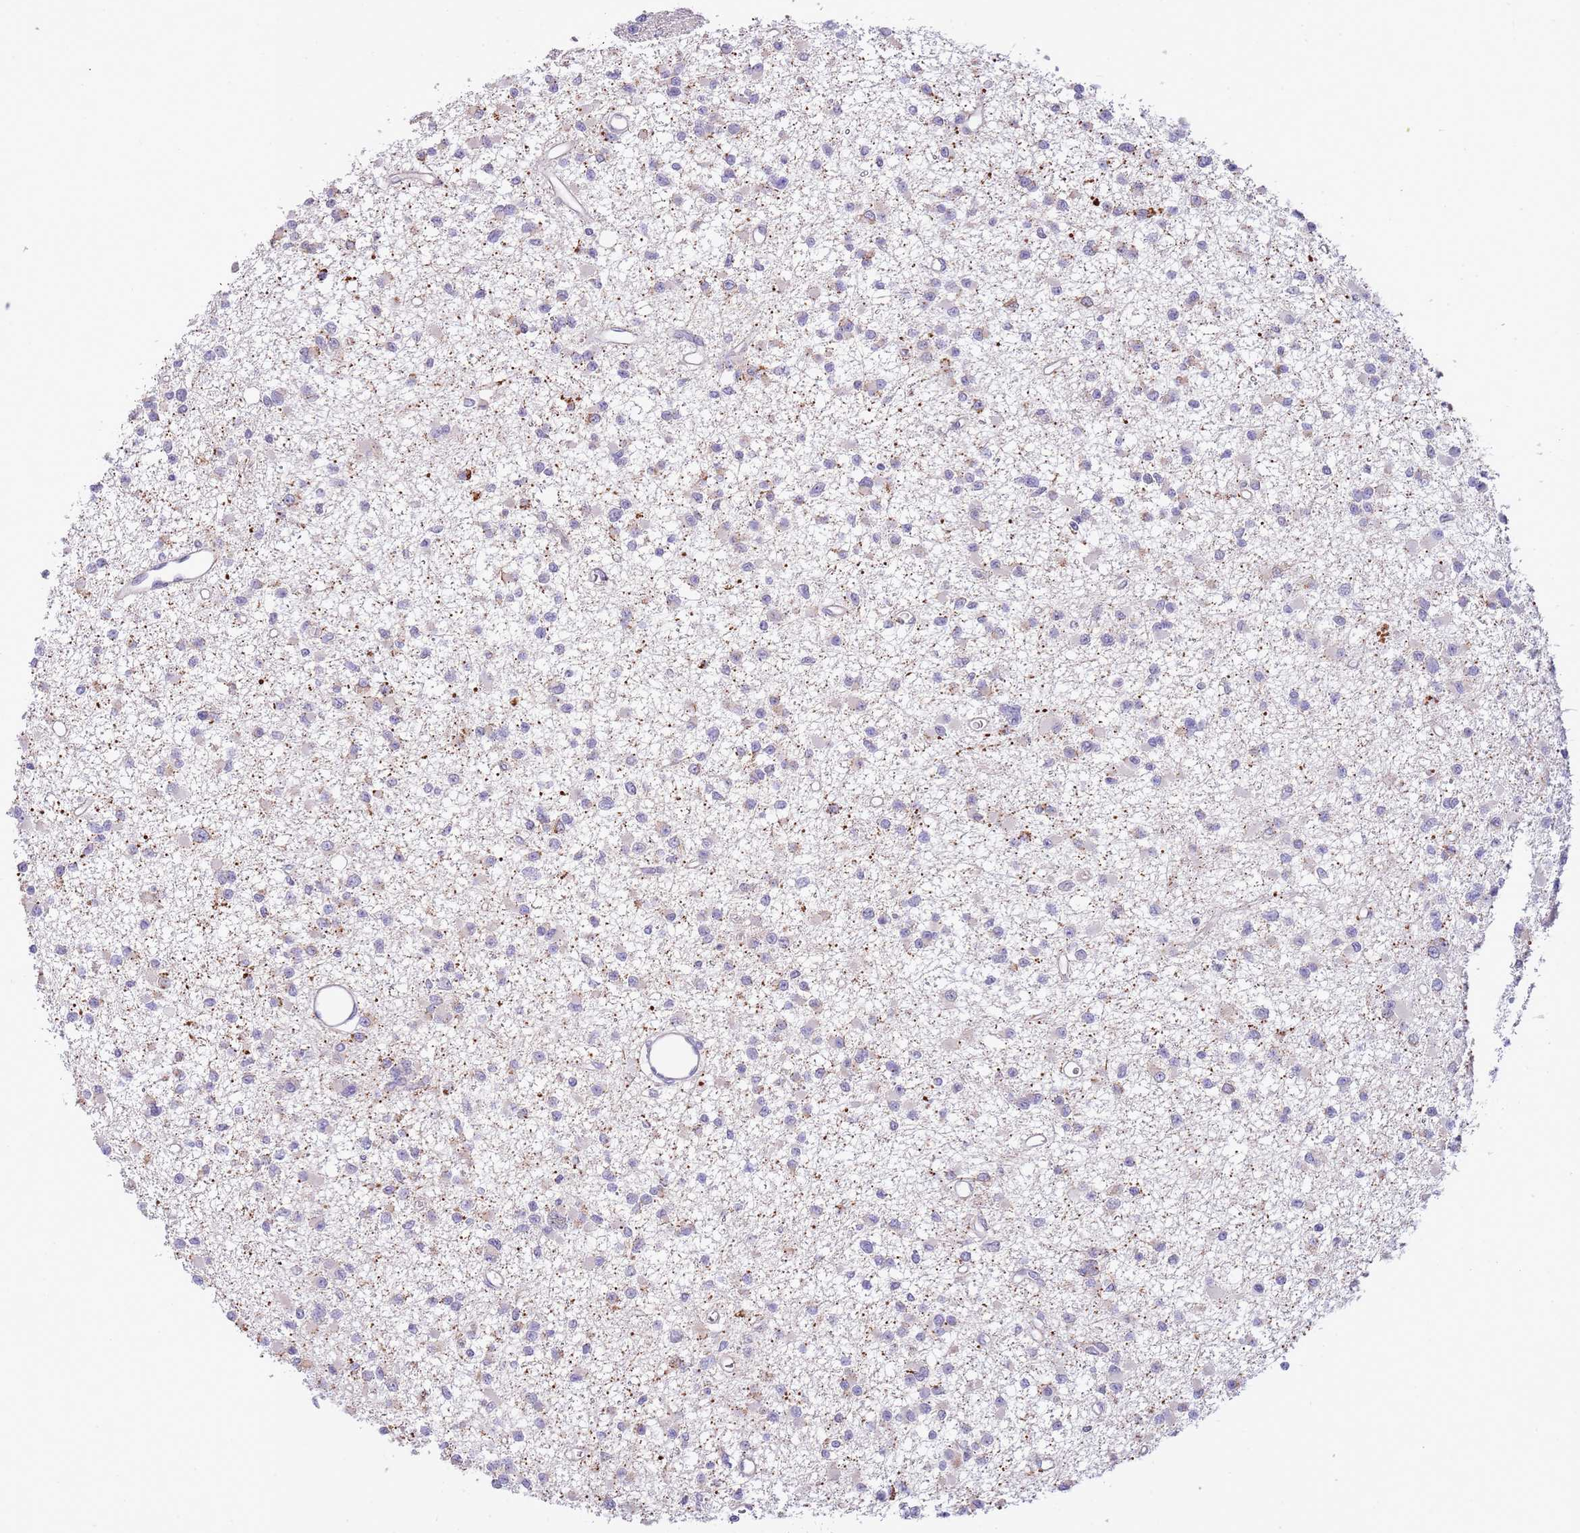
{"staining": {"intensity": "negative", "quantity": "none", "location": "none"}, "tissue": "glioma", "cell_type": "Tumor cells", "image_type": "cancer", "snomed": [{"axis": "morphology", "description": "Glioma, malignant, Low grade"}, {"axis": "topography", "description": "Brain"}], "caption": "DAB (3,3'-diaminobenzidine) immunohistochemical staining of malignant low-grade glioma exhibits no significant staining in tumor cells. The staining is performed using DAB brown chromogen with nuclei counter-stained in using hematoxylin.", "gene": "AP1S2", "patient": {"sex": "female", "age": 22}}